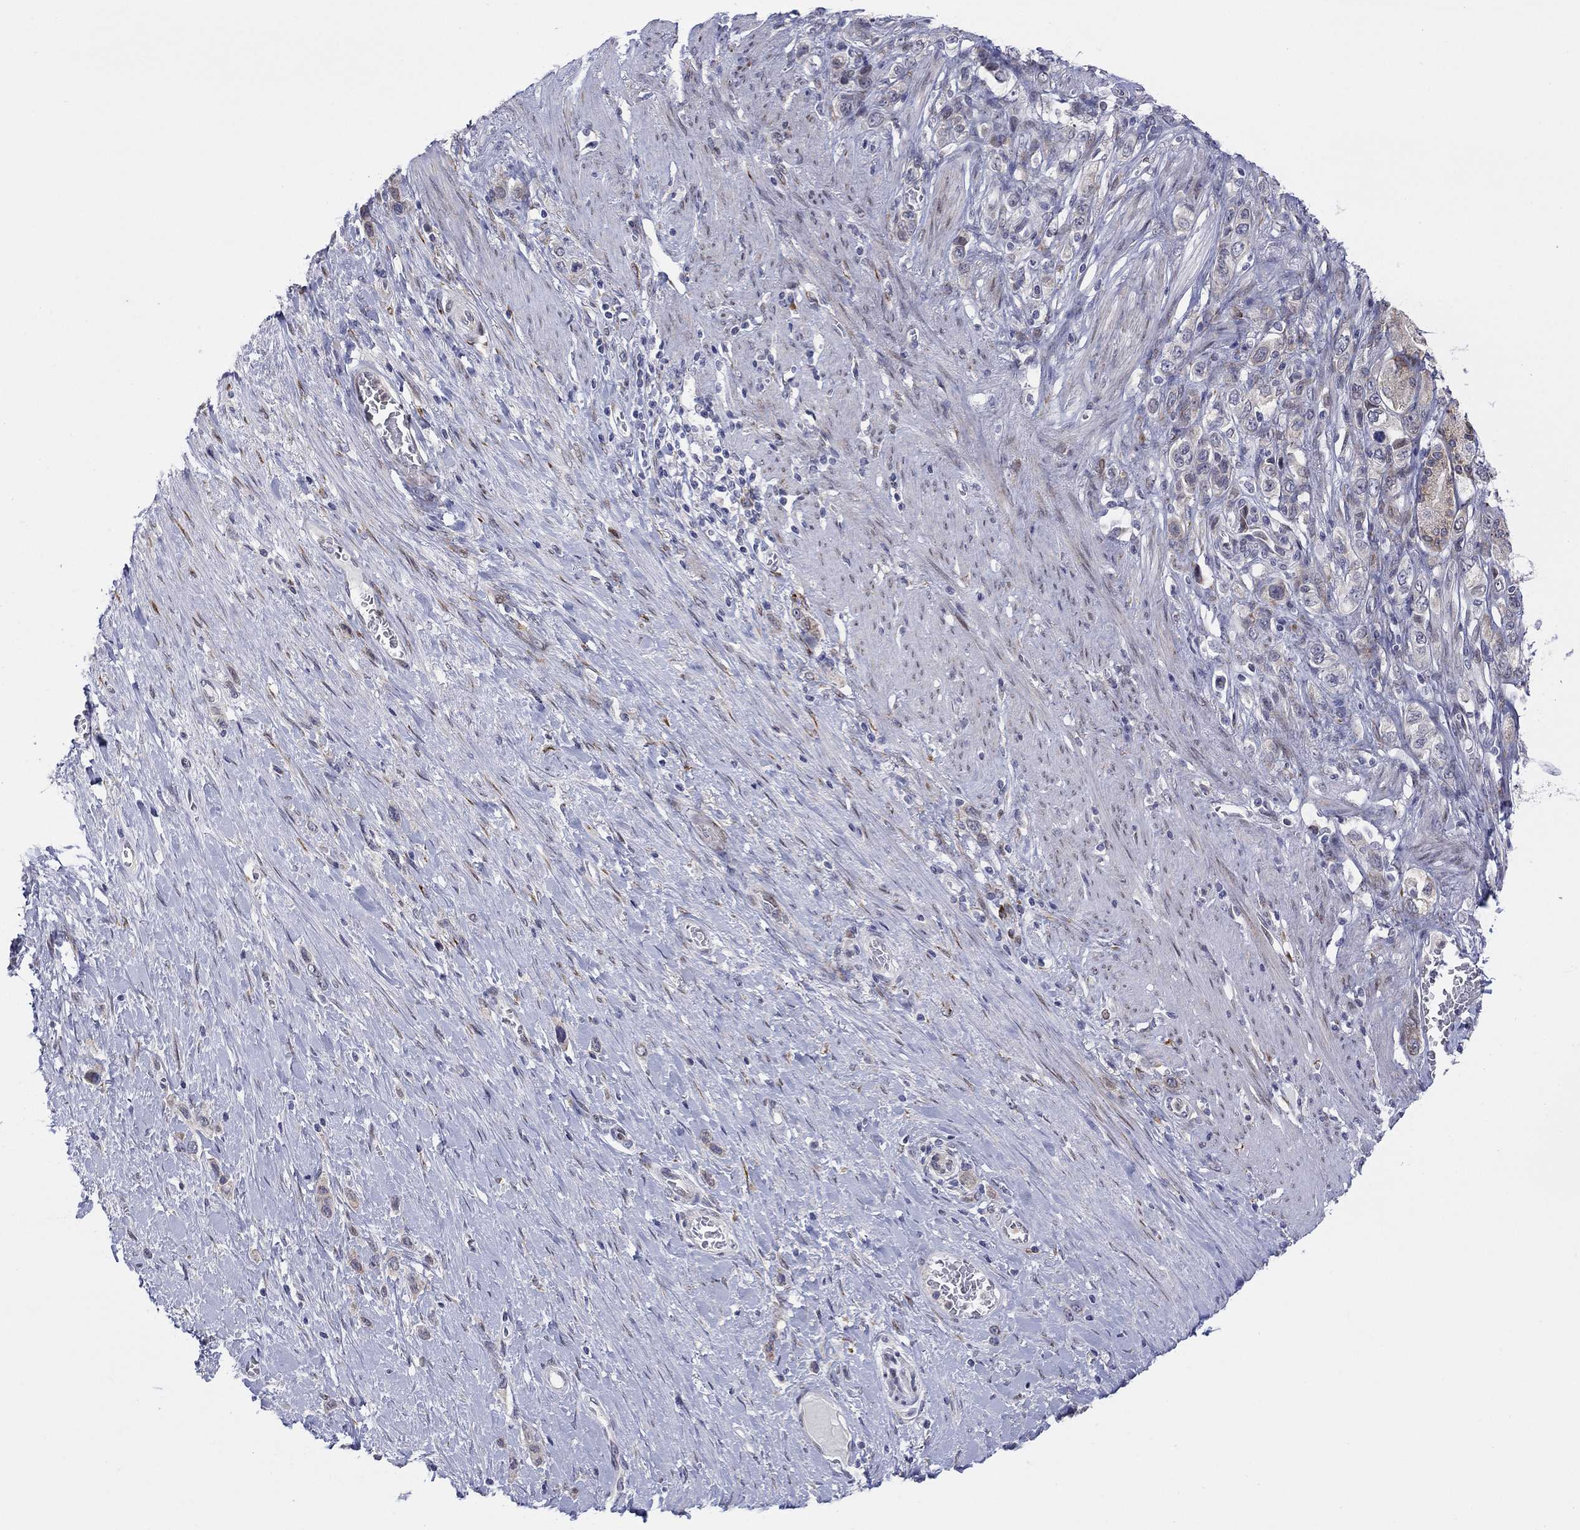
{"staining": {"intensity": "negative", "quantity": "none", "location": "none"}, "tissue": "stomach cancer", "cell_type": "Tumor cells", "image_type": "cancer", "snomed": [{"axis": "morphology", "description": "Normal tissue, NOS"}, {"axis": "morphology", "description": "Adenocarcinoma, NOS"}, {"axis": "morphology", "description": "Adenocarcinoma, High grade"}, {"axis": "topography", "description": "Stomach, upper"}, {"axis": "topography", "description": "Stomach"}], "caption": "Micrograph shows no significant protein expression in tumor cells of stomach high-grade adenocarcinoma.", "gene": "TTC21B", "patient": {"sex": "female", "age": 65}}